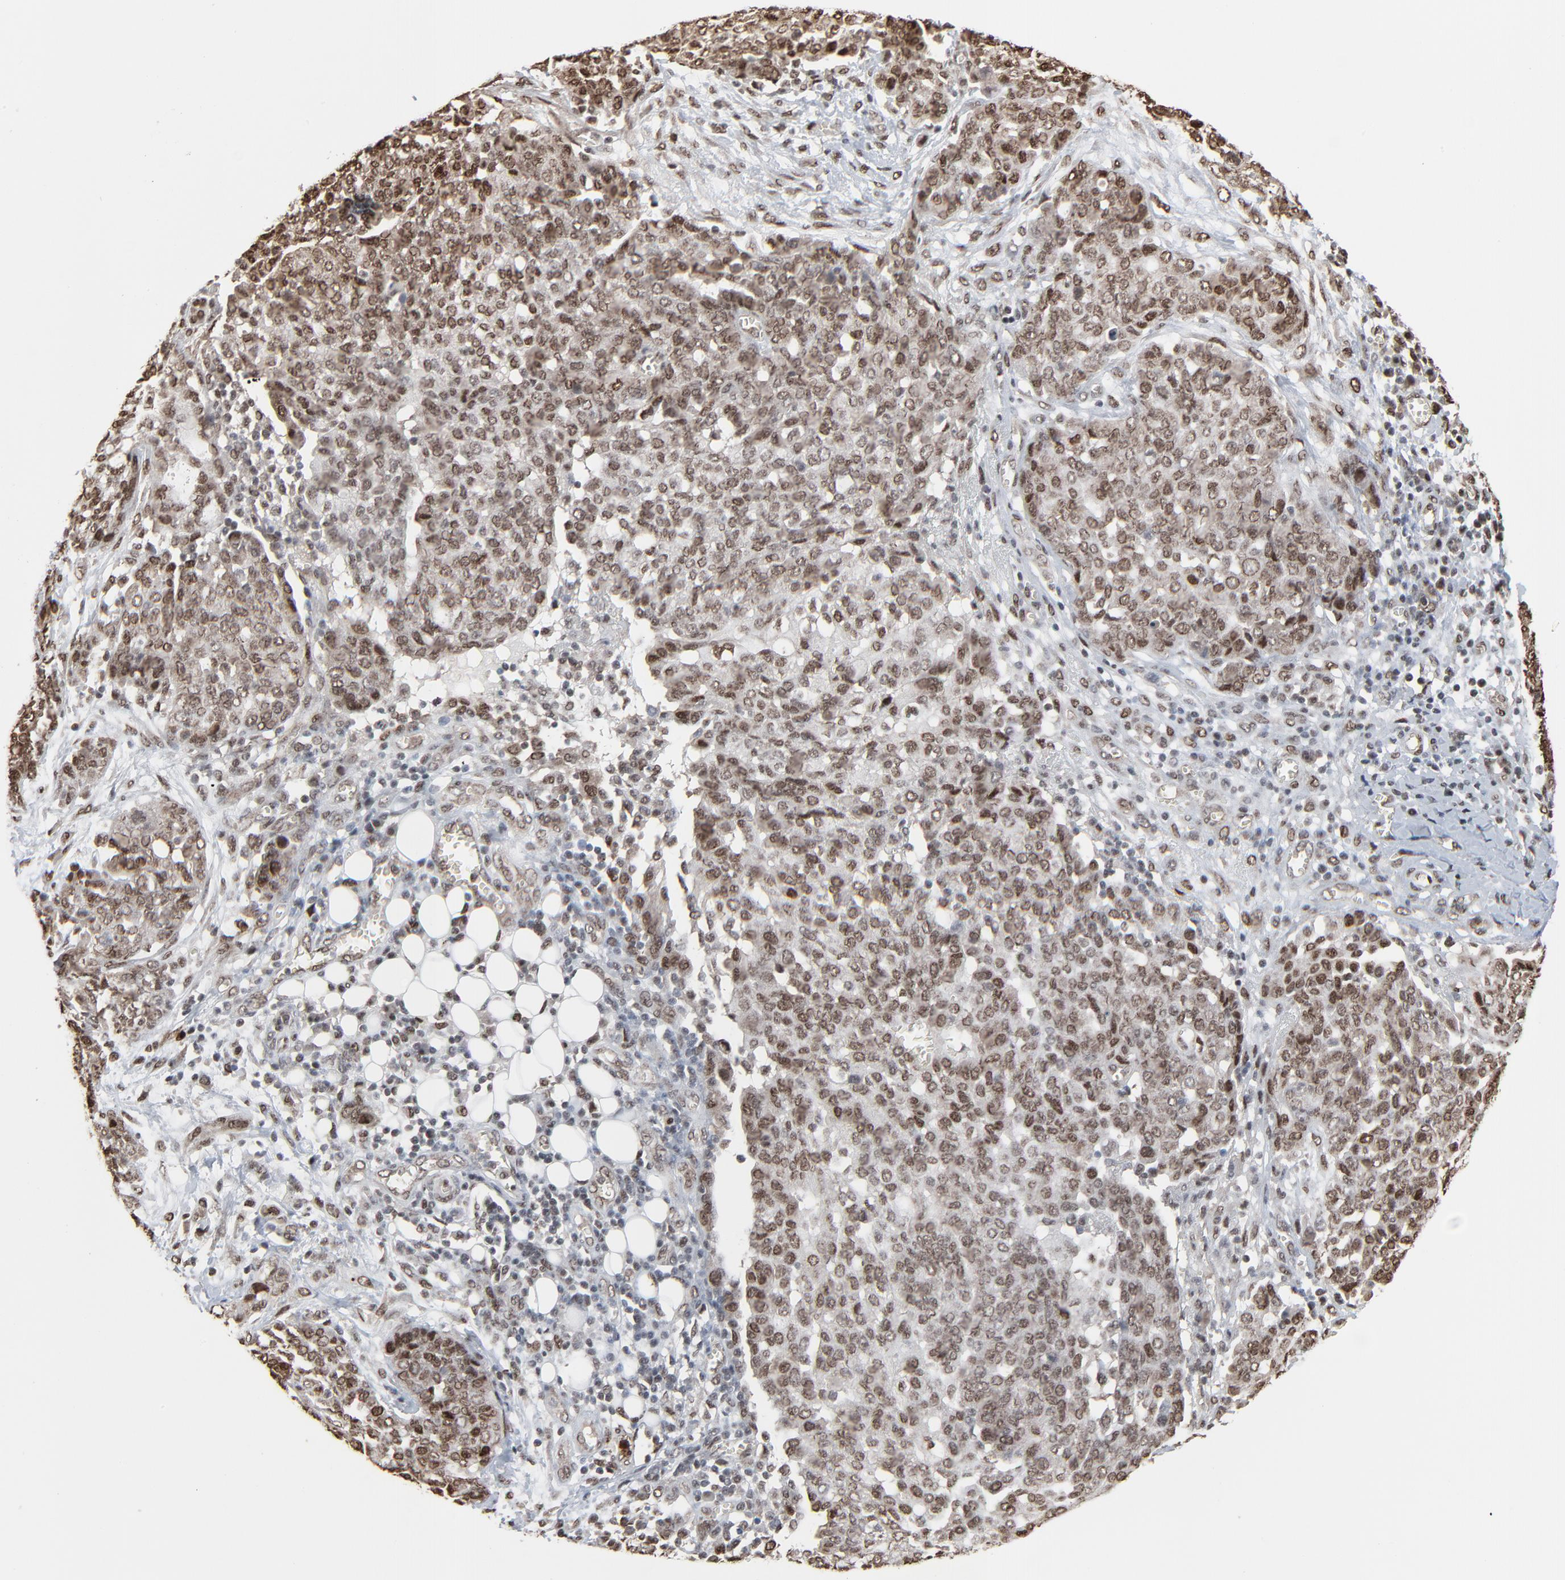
{"staining": {"intensity": "moderate", "quantity": ">75%", "location": "cytoplasmic/membranous,nuclear"}, "tissue": "ovarian cancer", "cell_type": "Tumor cells", "image_type": "cancer", "snomed": [{"axis": "morphology", "description": "Cystadenocarcinoma, serous, NOS"}, {"axis": "topography", "description": "Soft tissue"}, {"axis": "topography", "description": "Ovary"}], "caption": "Immunohistochemistry (IHC) (DAB) staining of human ovarian serous cystadenocarcinoma reveals moderate cytoplasmic/membranous and nuclear protein positivity in approximately >75% of tumor cells.", "gene": "MEIS2", "patient": {"sex": "female", "age": 57}}